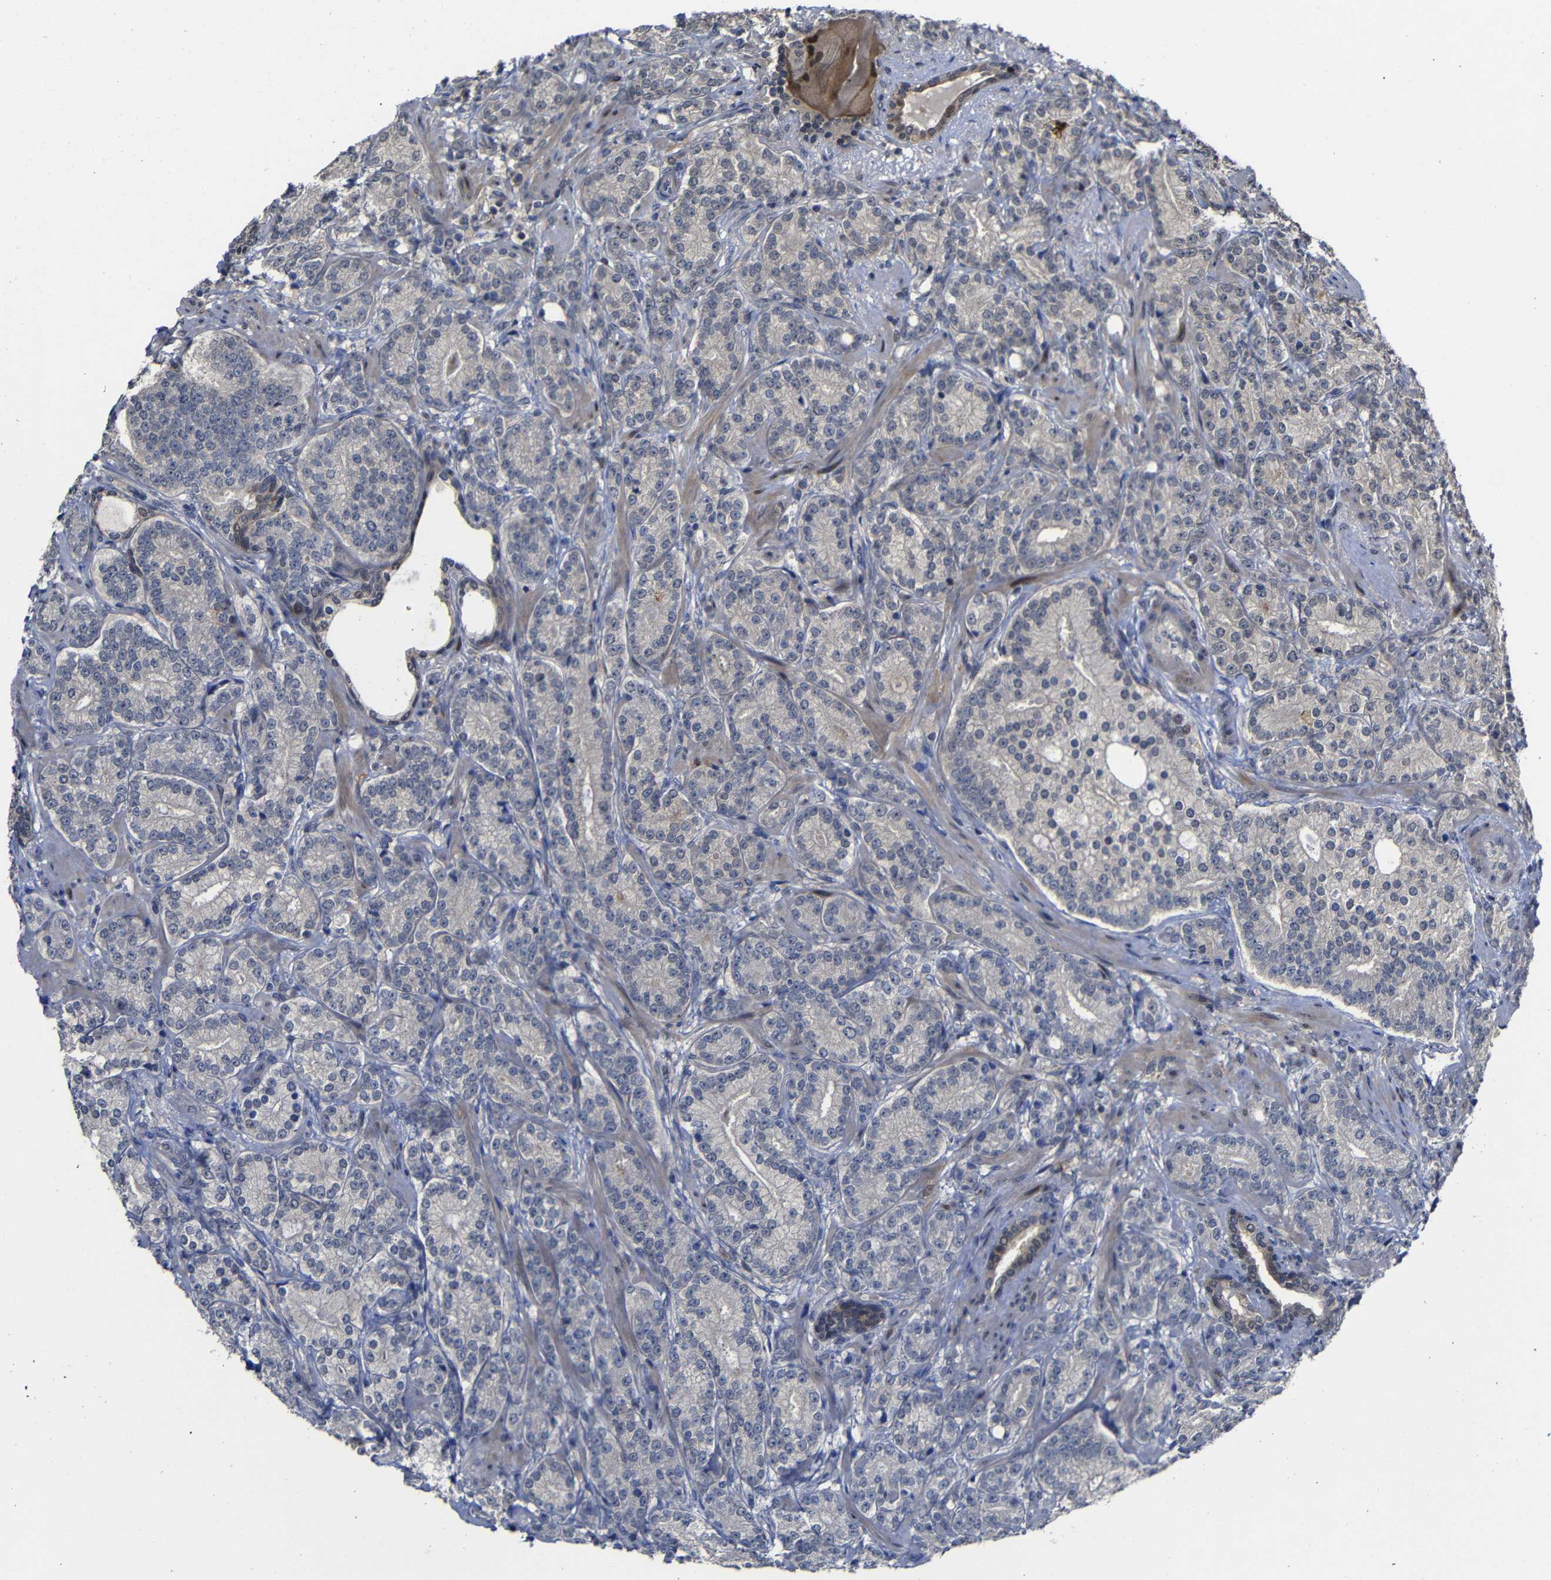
{"staining": {"intensity": "negative", "quantity": "none", "location": "none"}, "tissue": "prostate cancer", "cell_type": "Tumor cells", "image_type": "cancer", "snomed": [{"axis": "morphology", "description": "Adenocarcinoma, High grade"}, {"axis": "topography", "description": "Prostate"}], "caption": "DAB immunohistochemical staining of prostate high-grade adenocarcinoma exhibits no significant expression in tumor cells.", "gene": "ATG12", "patient": {"sex": "male", "age": 61}}